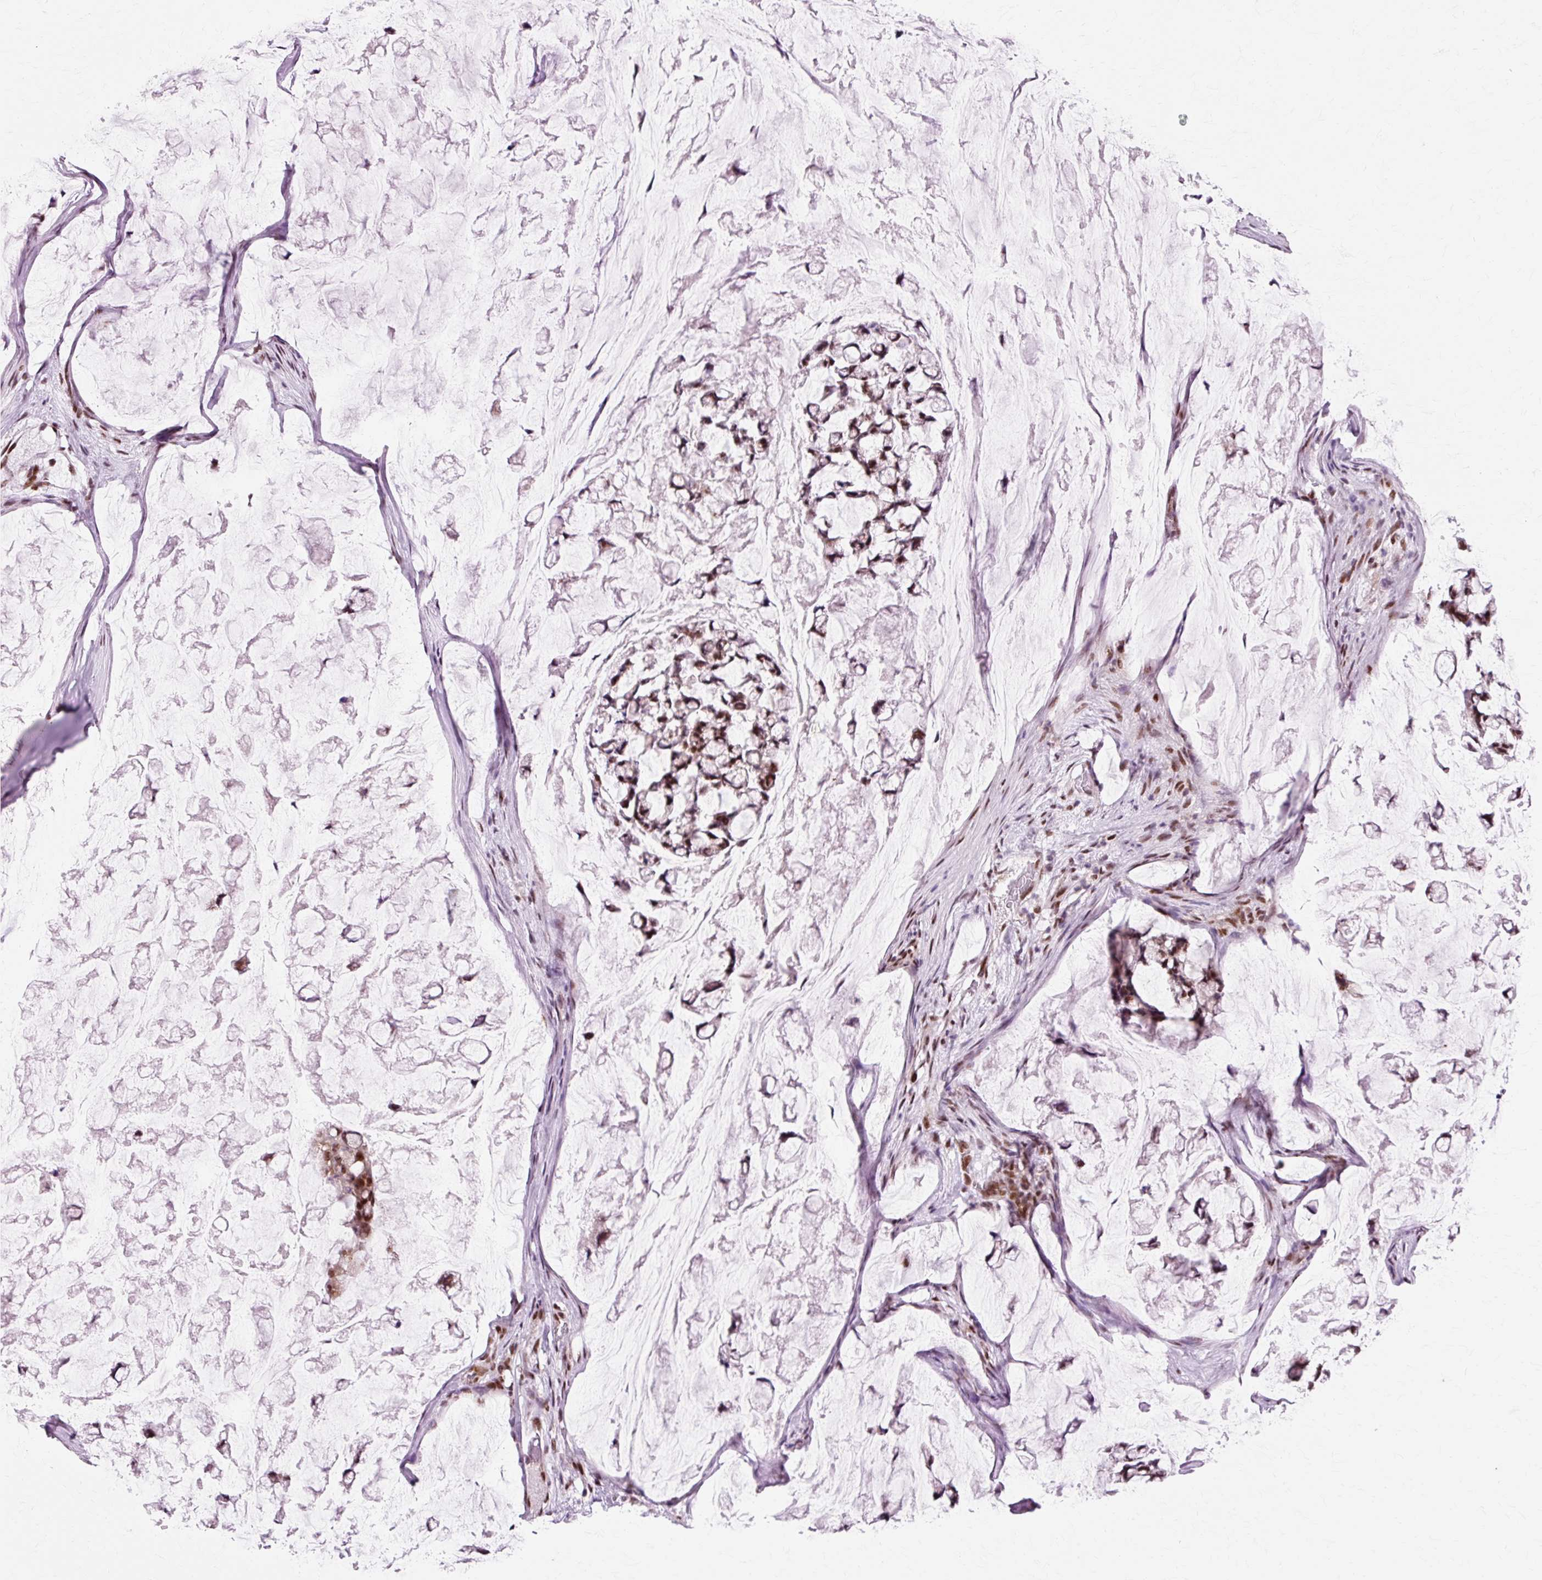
{"staining": {"intensity": "moderate", "quantity": ">75%", "location": "nuclear"}, "tissue": "stomach cancer", "cell_type": "Tumor cells", "image_type": "cancer", "snomed": [{"axis": "morphology", "description": "Adenocarcinoma, NOS"}, {"axis": "topography", "description": "Stomach, lower"}], "caption": "DAB immunohistochemical staining of human stomach cancer (adenocarcinoma) exhibits moderate nuclear protein positivity in approximately >75% of tumor cells. Ihc stains the protein of interest in brown and the nuclei are stained blue.", "gene": "MACROD2", "patient": {"sex": "male", "age": 67}}